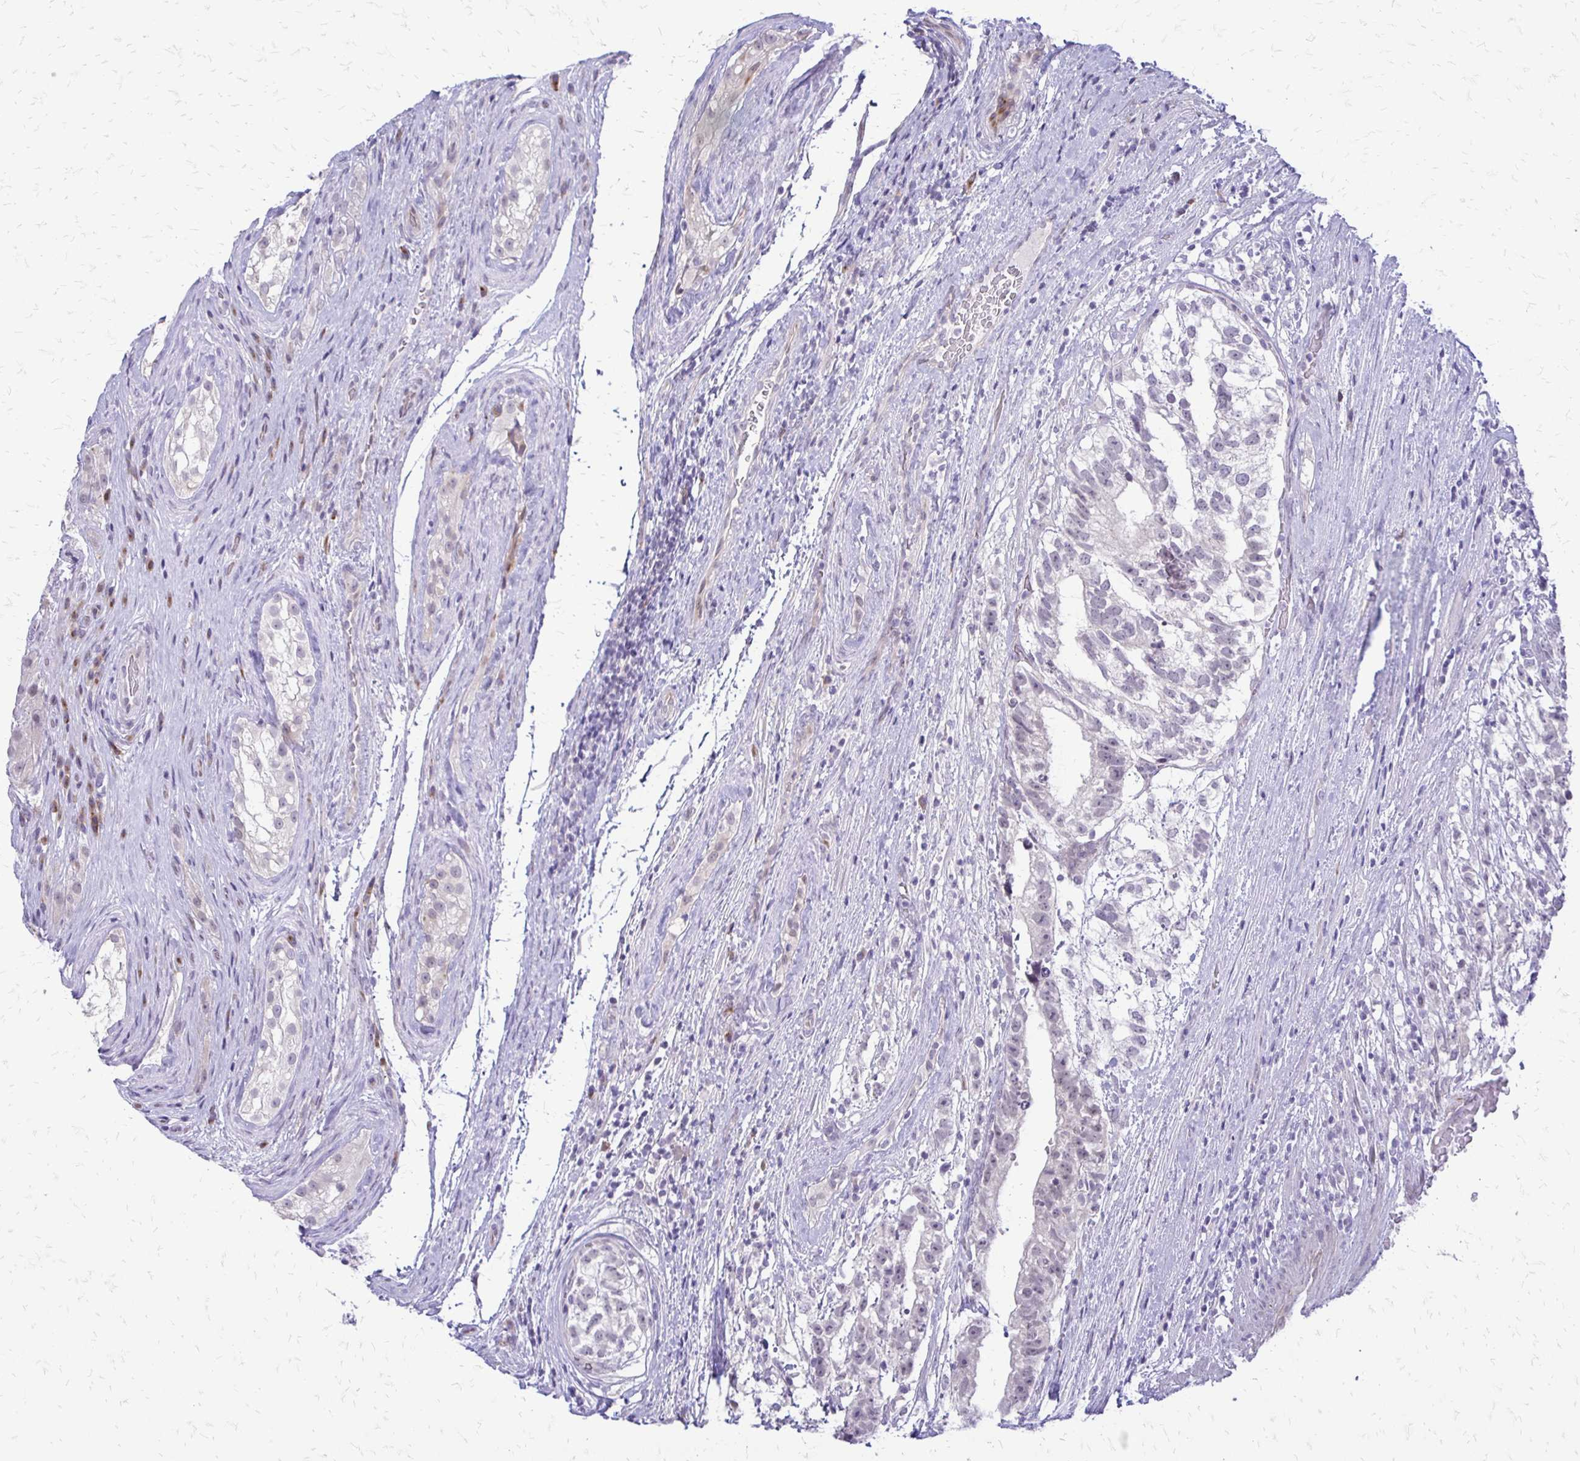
{"staining": {"intensity": "negative", "quantity": "none", "location": "none"}, "tissue": "testis cancer", "cell_type": "Tumor cells", "image_type": "cancer", "snomed": [{"axis": "morphology", "description": "Seminoma, NOS"}, {"axis": "morphology", "description": "Carcinoma, Embryonal, NOS"}, {"axis": "topography", "description": "Testis"}], "caption": "This image is of testis embryonal carcinoma stained with IHC to label a protein in brown with the nuclei are counter-stained blue. There is no expression in tumor cells. (Brightfield microscopy of DAB (3,3'-diaminobenzidine) immunohistochemistry (IHC) at high magnification).", "gene": "EPYC", "patient": {"sex": "male", "age": 41}}